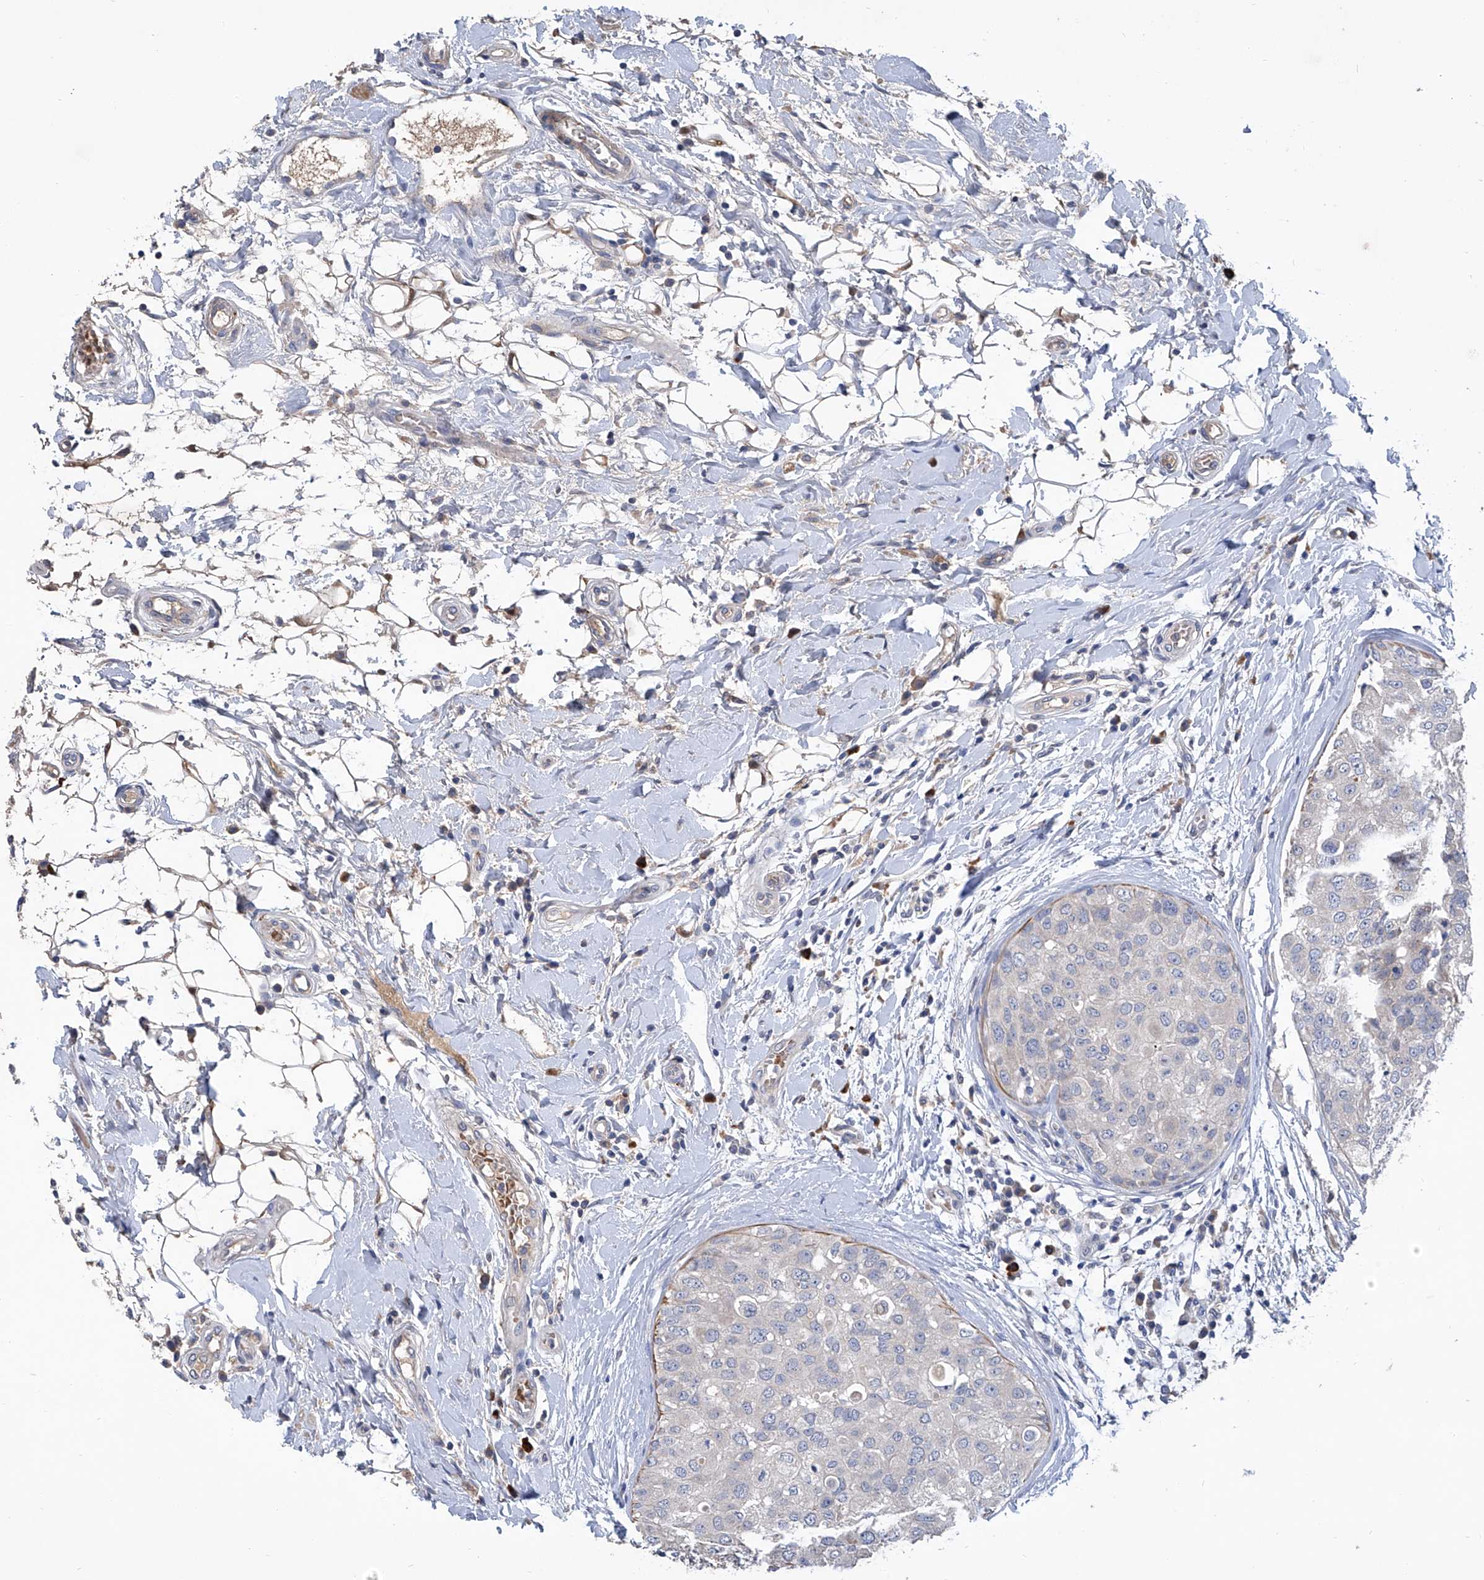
{"staining": {"intensity": "negative", "quantity": "none", "location": "none"}, "tissue": "breast cancer", "cell_type": "Tumor cells", "image_type": "cancer", "snomed": [{"axis": "morphology", "description": "Duct carcinoma"}, {"axis": "topography", "description": "Breast"}], "caption": "DAB immunohistochemical staining of human breast infiltrating ductal carcinoma reveals no significant positivity in tumor cells. (Immunohistochemistry, brightfield microscopy, high magnification).", "gene": "GPT", "patient": {"sex": "female", "age": 27}}